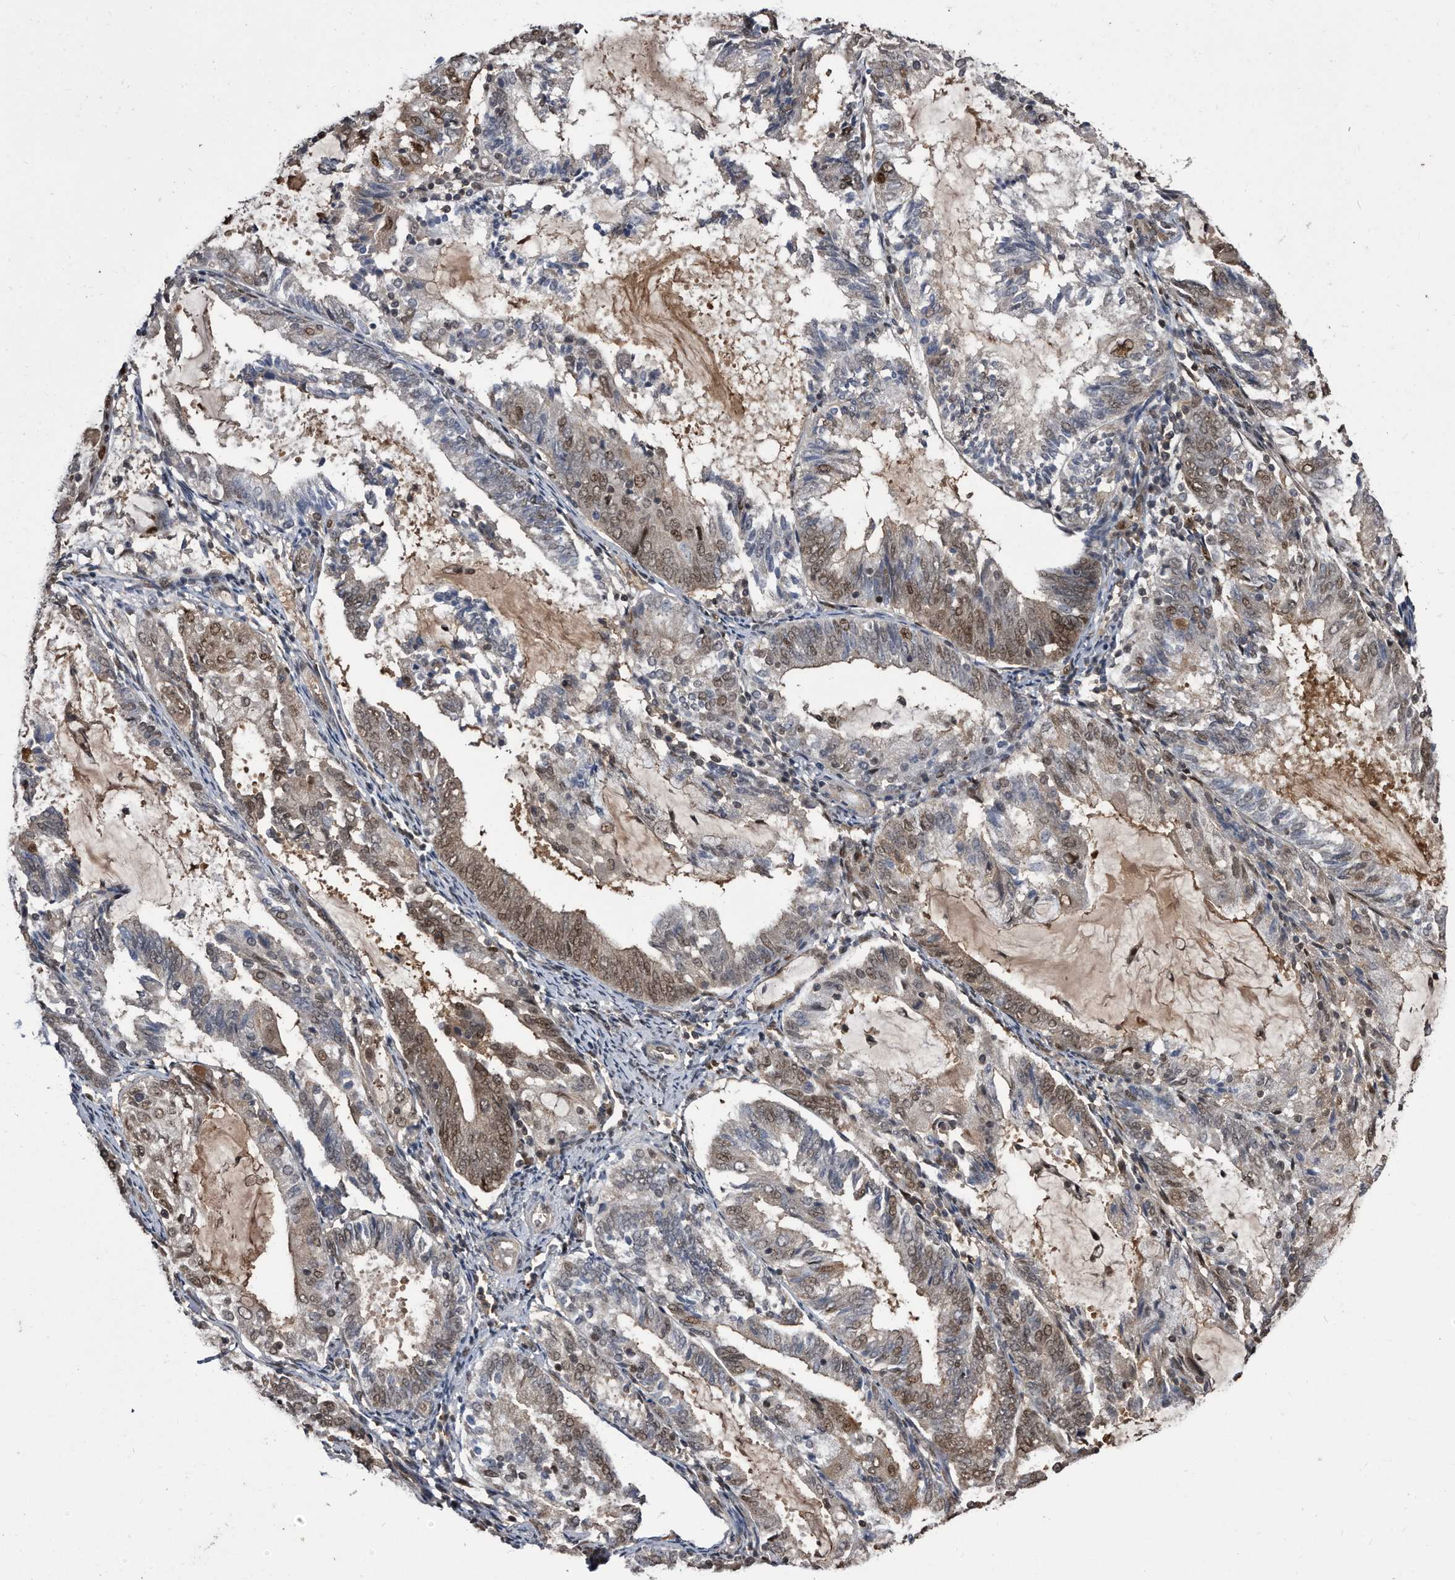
{"staining": {"intensity": "moderate", "quantity": "25%-75%", "location": "nuclear"}, "tissue": "endometrial cancer", "cell_type": "Tumor cells", "image_type": "cancer", "snomed": [{"axis": "morphology", "description": "Adenocarcinoma, NOS"}, {"axis": "topography", "description": "Endometrium"}], "caption": "Tumor cells exhibit medium levels of moderate nuclear staining in approximately 25%-75% of cells in adenocarcinoma (endometrial). The protein is stained brown, and the nuclei are stained in blue (DAB IHC with brightfield microscopy, high magnification).", "gene": "RAD23B", "patient": {"sex": "female", "age": 81}}